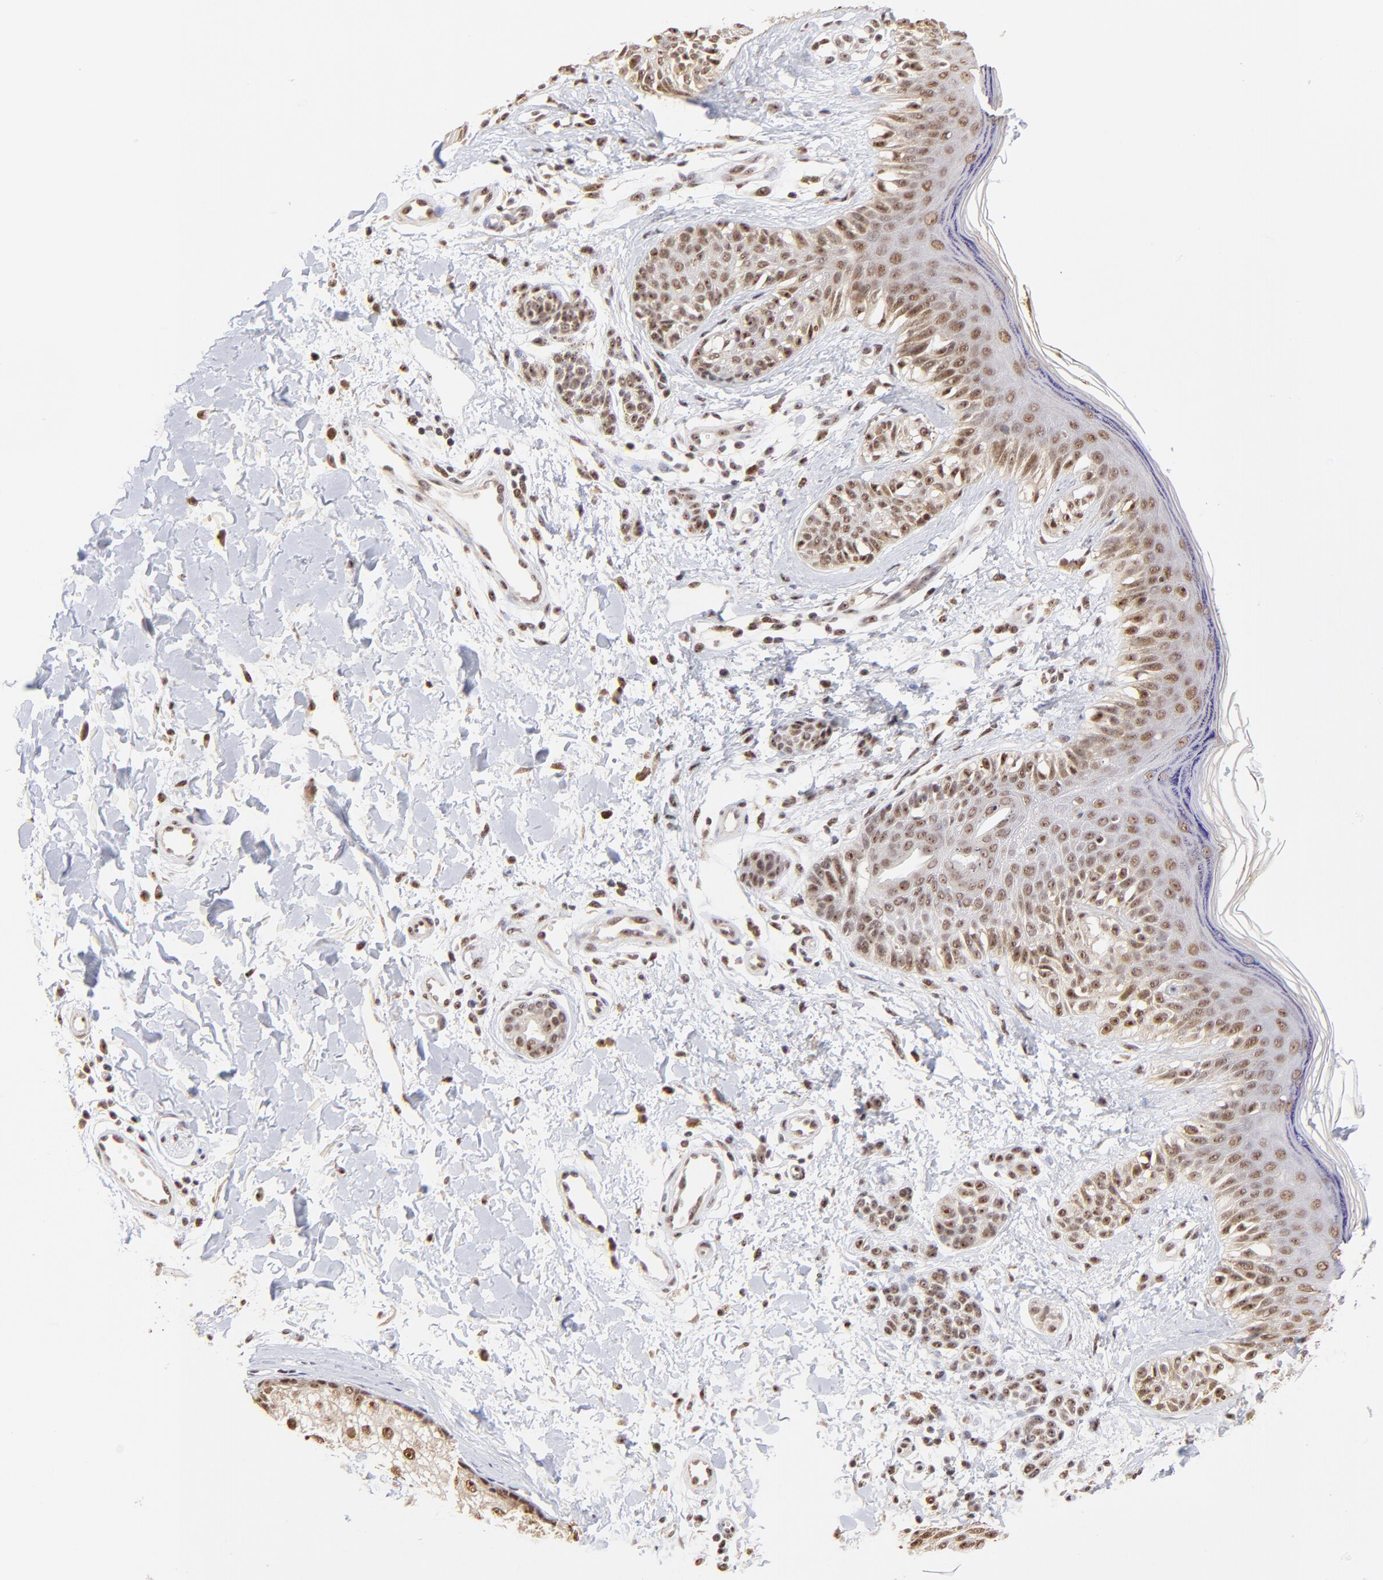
{"staining": {"intensity": "weak", "quantity": ">75%", "location": "cytoplasmic/membranous,nuclear"}, "tissue": "melanoma", "cell_type": "Tumor cells", "image_type": "cancer", "snomed": [{"axis": "morphology", "description": "Normal tissue, NOS"}, {"axis": "morphology", "description": "Malignant melanoma, NOS"}, {"axis": "topography", "description": "Skin"}], "caption": "Melanoma stained with DAB (3,3'-diaminobenzidine) immunohistochemistry (IHC) demonstrates low levels of weak cytoplasmic/membranous and nuclear expression in about >75% of tumor cells. Nuclei are stained in blue.", "gene": "ZNF670", "patient": {"sex": "male", "age": 83}}